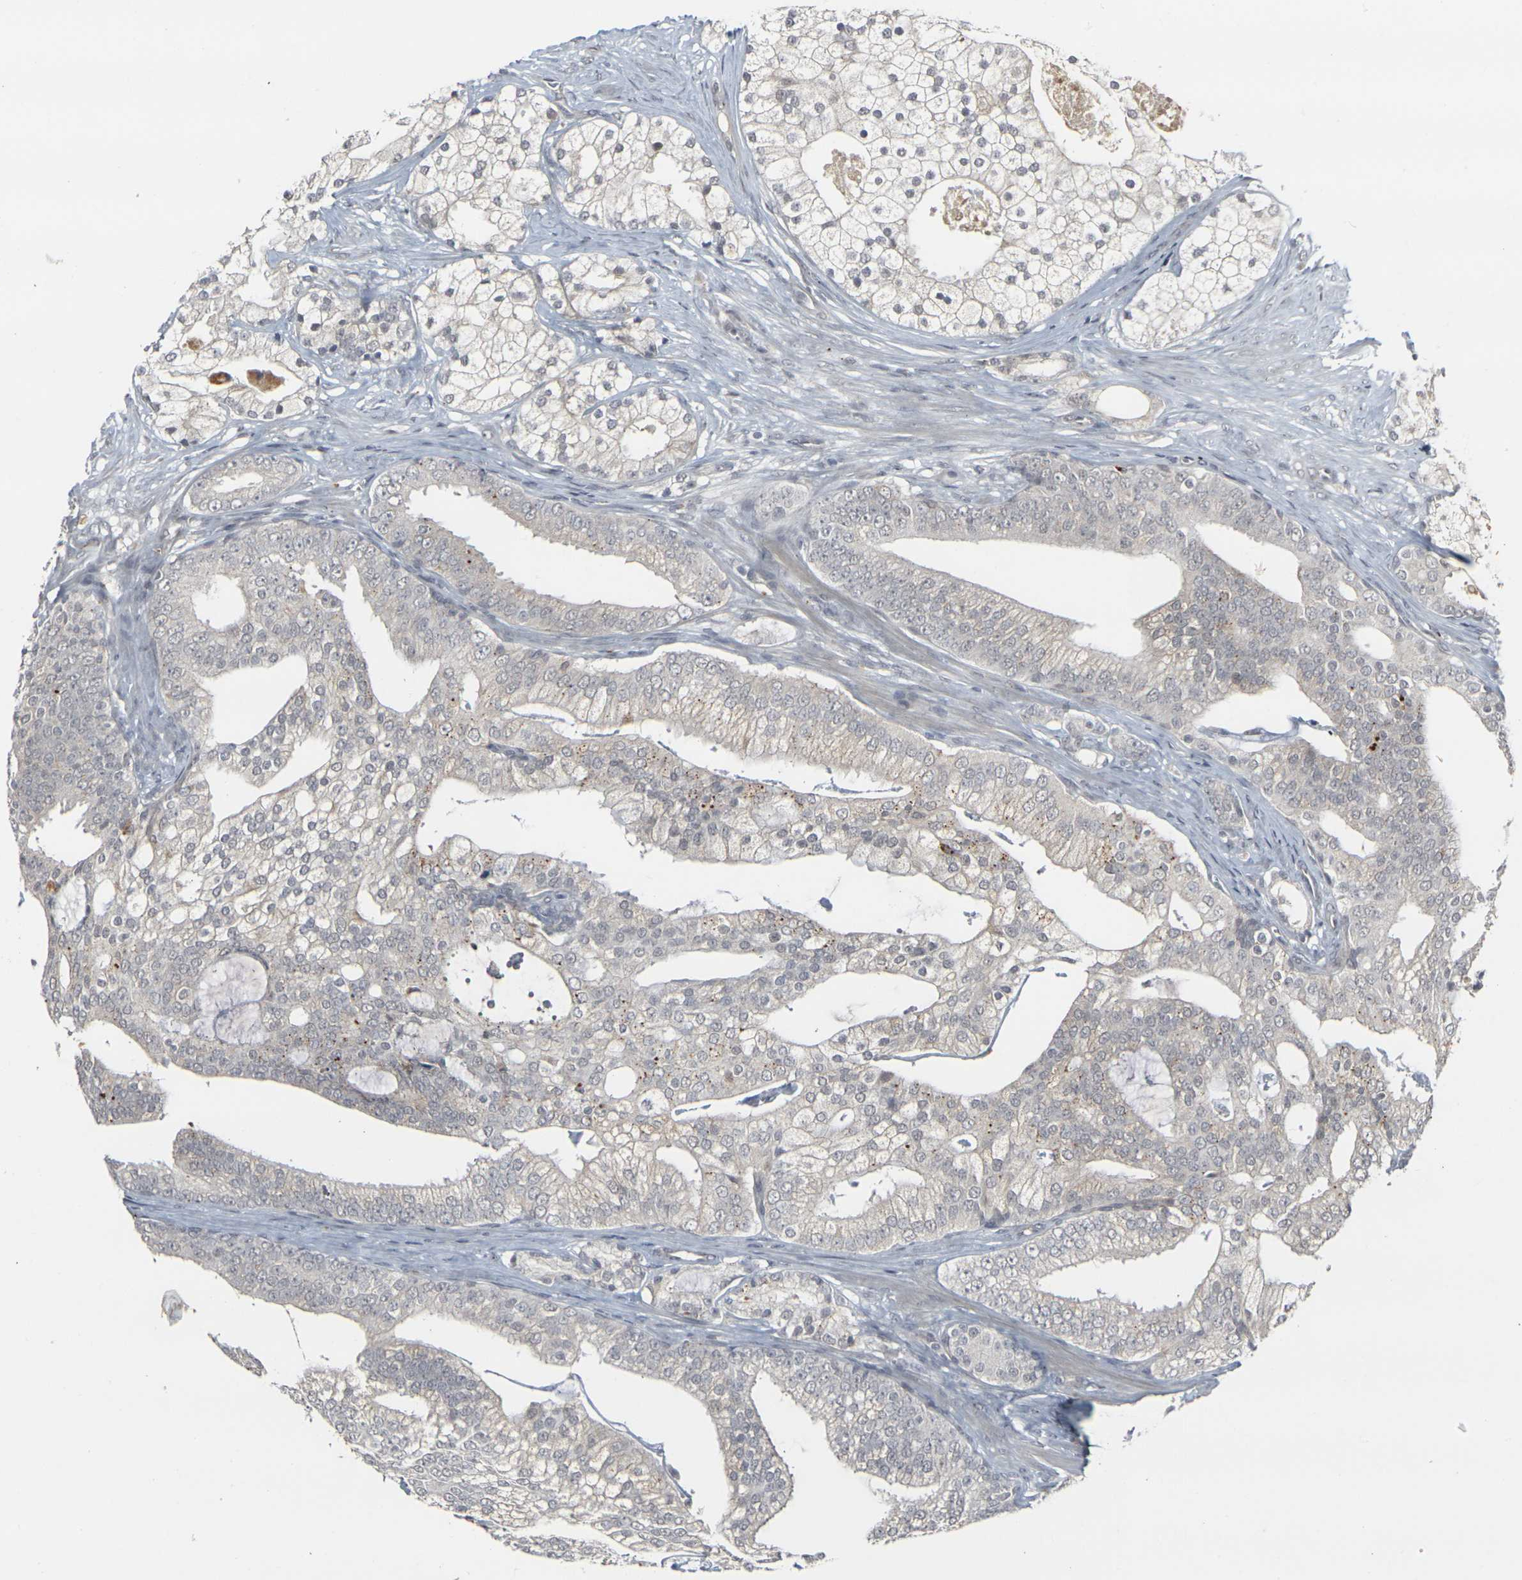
{"staining": {"intensity": "weak", "quantity": "<25%", "location": "cytoplasmic/membranous"}, "tissue": "prostate cancer", "cell_type": "Tumor cells", "image_type": "cancer", "snomed": [{"axis": "morphology", "description": "Adenocarcinoma, Low grade"}, {"axis": "topography", "description": "Prostate"}], "caption": "This histopathology image is of adenocarcinoma (low-grade) (prostate) stained with IHC to label a protein in brown with the nuclei are counter-stained blue. There is no staining in tumor cells.", "gene": "GPR19", "patient": {"sex": "male", "age": 58}}